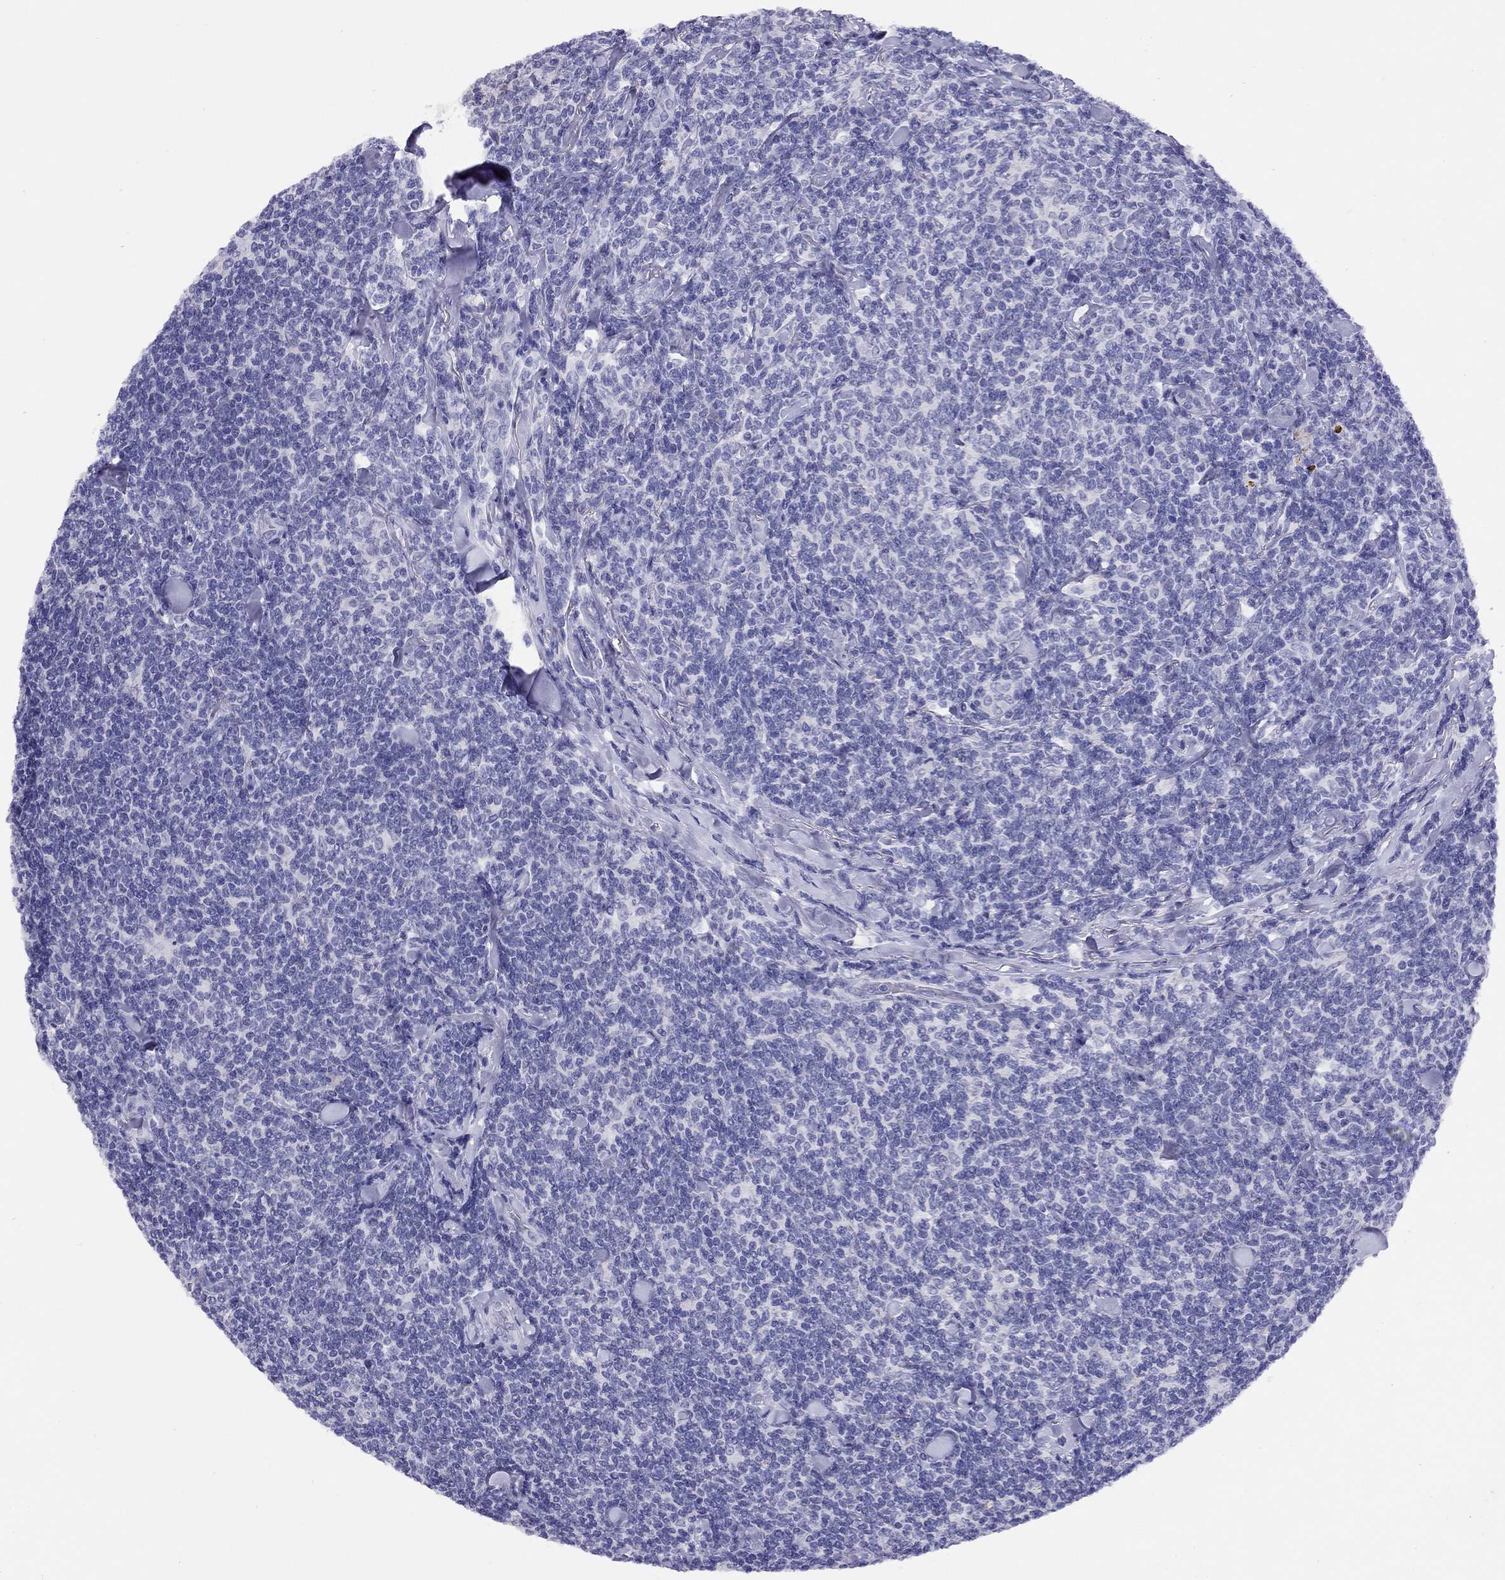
{"staining": {"intensity": "negative", "quantity": "none", "location": "none"}, "tissue": "lymphoma", "cell_type": "Tumor cells", "image_type": "cancer", "snomed": [{"axis": "morphology", "description": "Malignant lymphoma, non-Hodgkin's type, Low grade"}, {"axis": "topography", "description": "Lymph node"}], "caption": "A micrograph of malignant lymphoma, non-Hodgkin's type (low-grade) stained for a protein demonstrates no brown staining in tumor cells.", "gene": "LRIT2", "patient": {"sex": "female", "age": 56}}